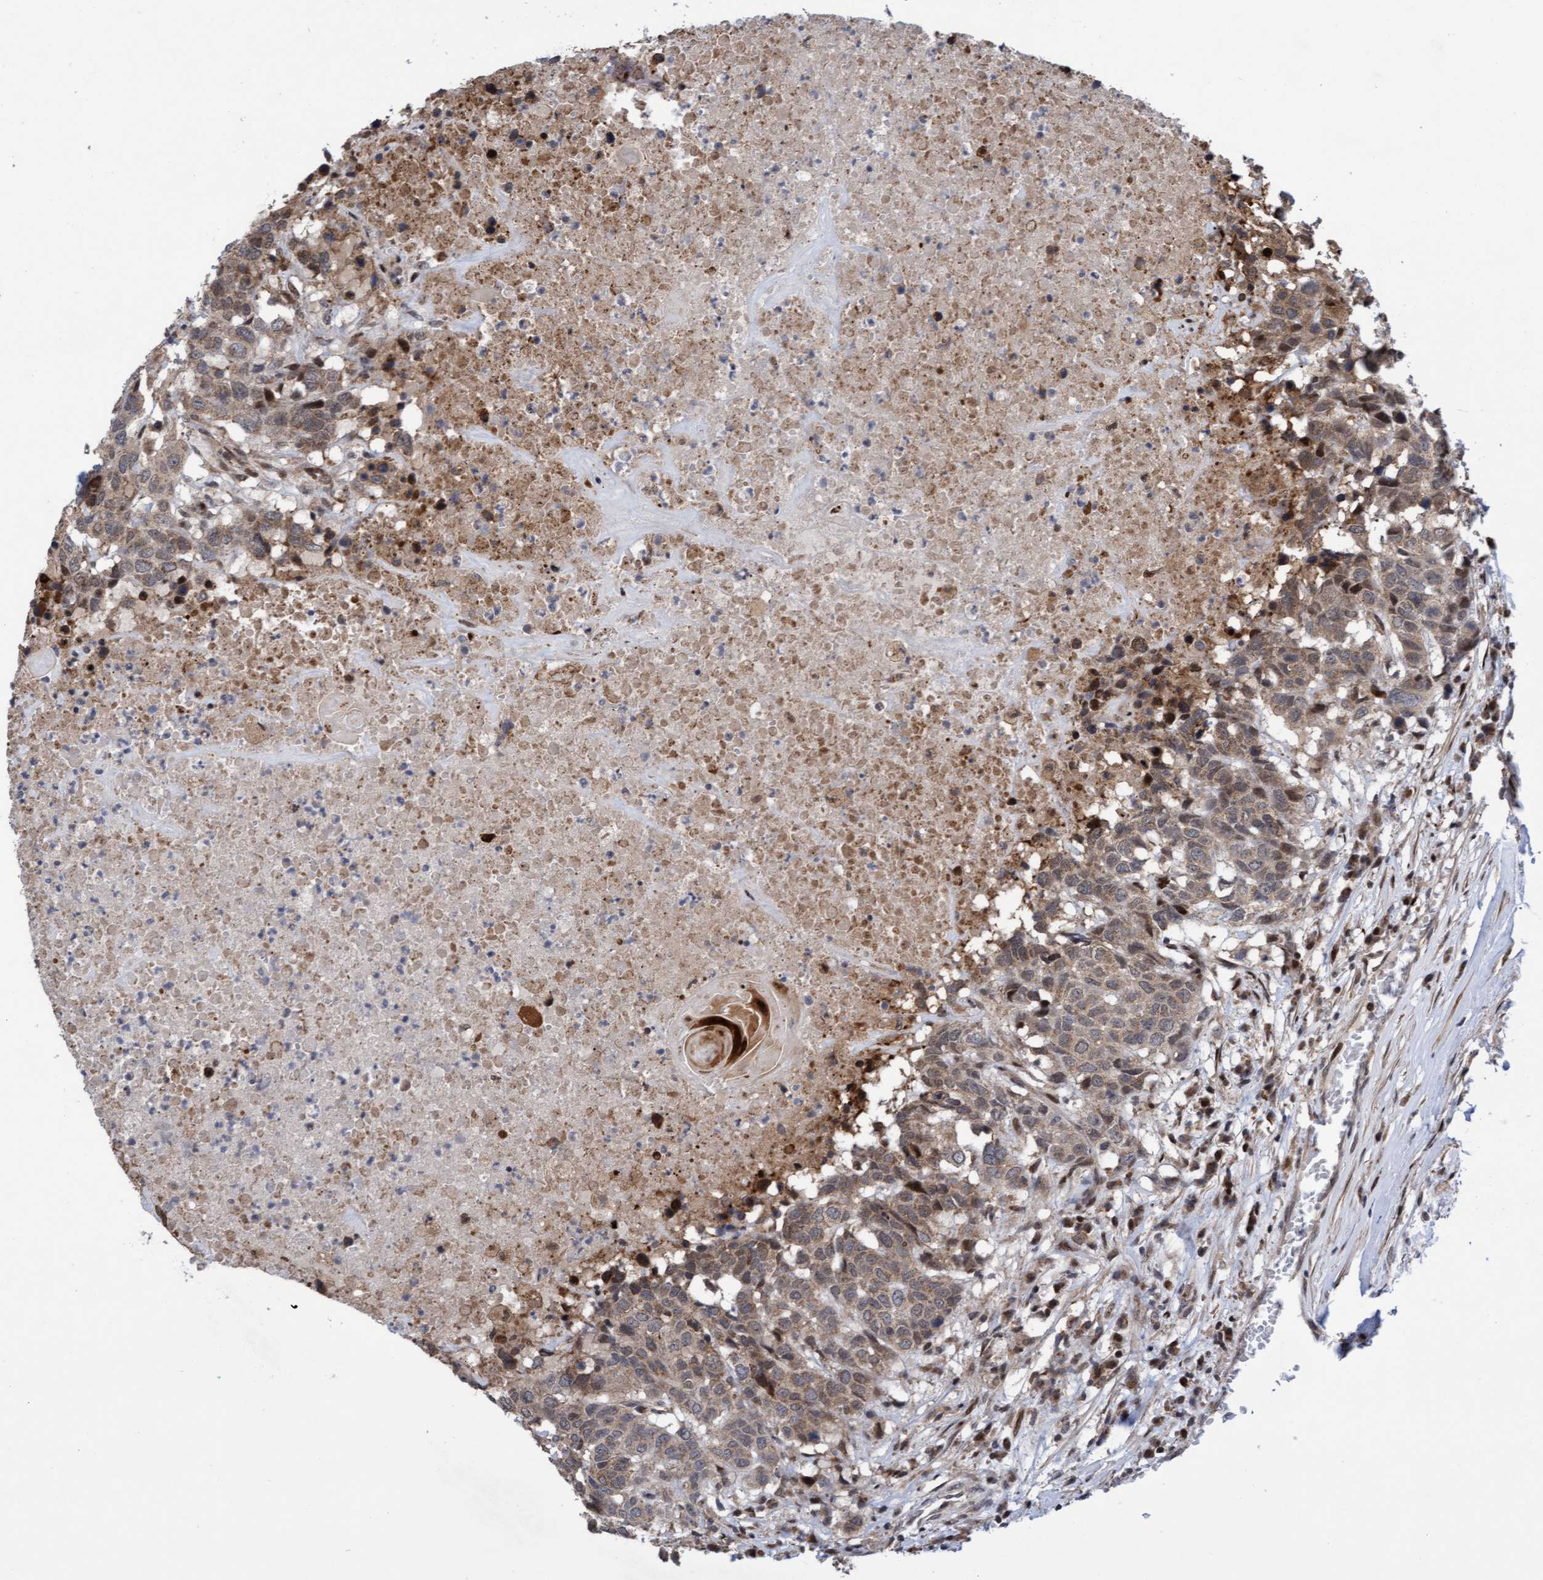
{"staining": {"intensity": "weak", "quantity": ">75%", "location": "cytoplasmic/membranous"}, "tissue": "head and neck cancer", "cell_type": "Tumor cells", "image_type": "cancer", "snomed": [{"axis": "morphology", "description": "Squamous cell carcinoma, NOS"}, {"axis": "topography", "description": "Head-Neck"}], "caption": "Weak cytoplasmic/membranous positivity is identified in about >75% of tumor cells in head and neck squamous cell carcinoma.", "gene": "ITFG1", "patient": {"sex": "male", "age": 66}}